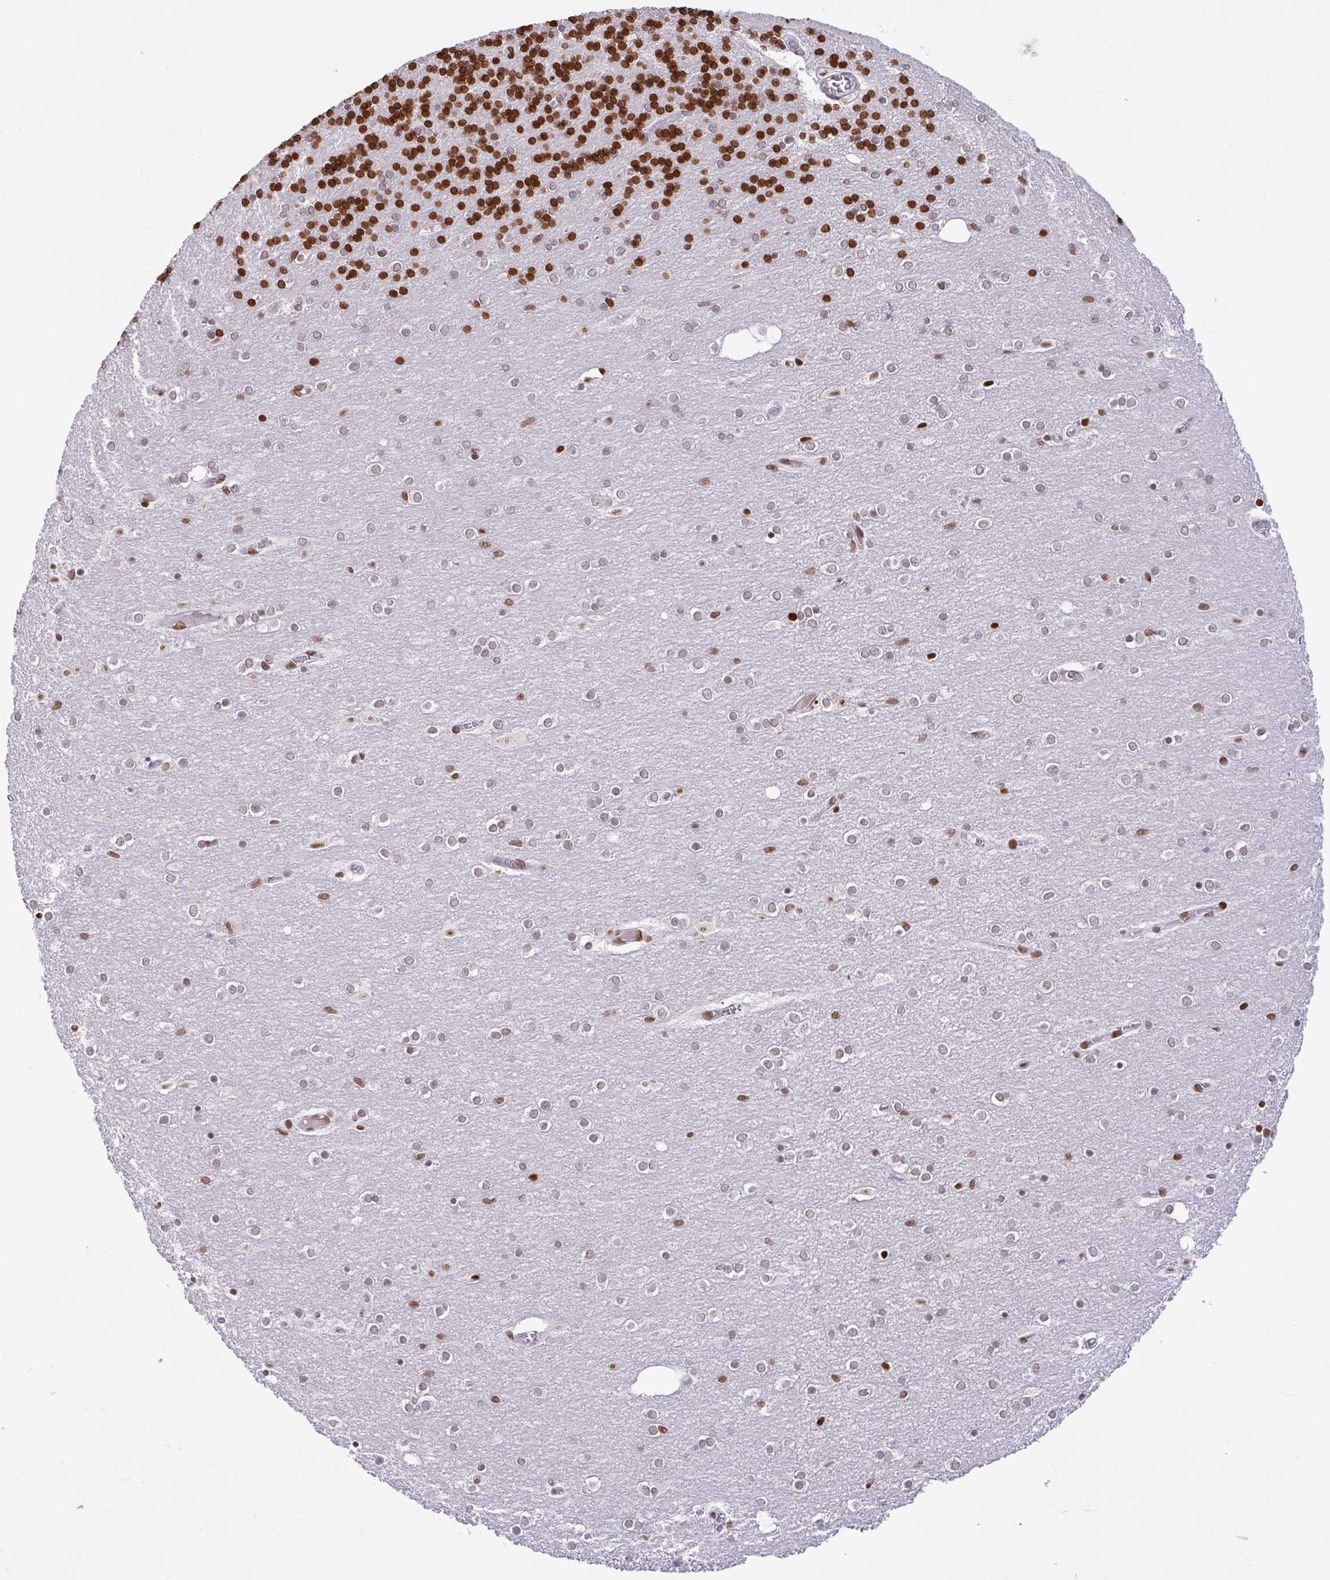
{"staining": {"intensity": "strong", "quantity": ">75%", "location": "nuclear"}, "tissue": "cerebellum", "cell_type": "Cells in granular layer", "image_type": "normal", "snomed": [{"axis": "morphology", "description": "Normal tissue, NOS"}, {"axis": "topography", "description": "Cerebellum"}], "caption": "Immunohistochemistry (IHC) staining of unremarkable cerebellum, which displays high levels of strong nuclear staining in about >75% of cells in granular layer indicating strong nuclear protein positivity. The staining was performed using DAB (brown) for protein detection and nuclei were counterstained in hematoxylin (blue).", "gene": "CLP1", "patient": {"sex": "female", "age": 54}}